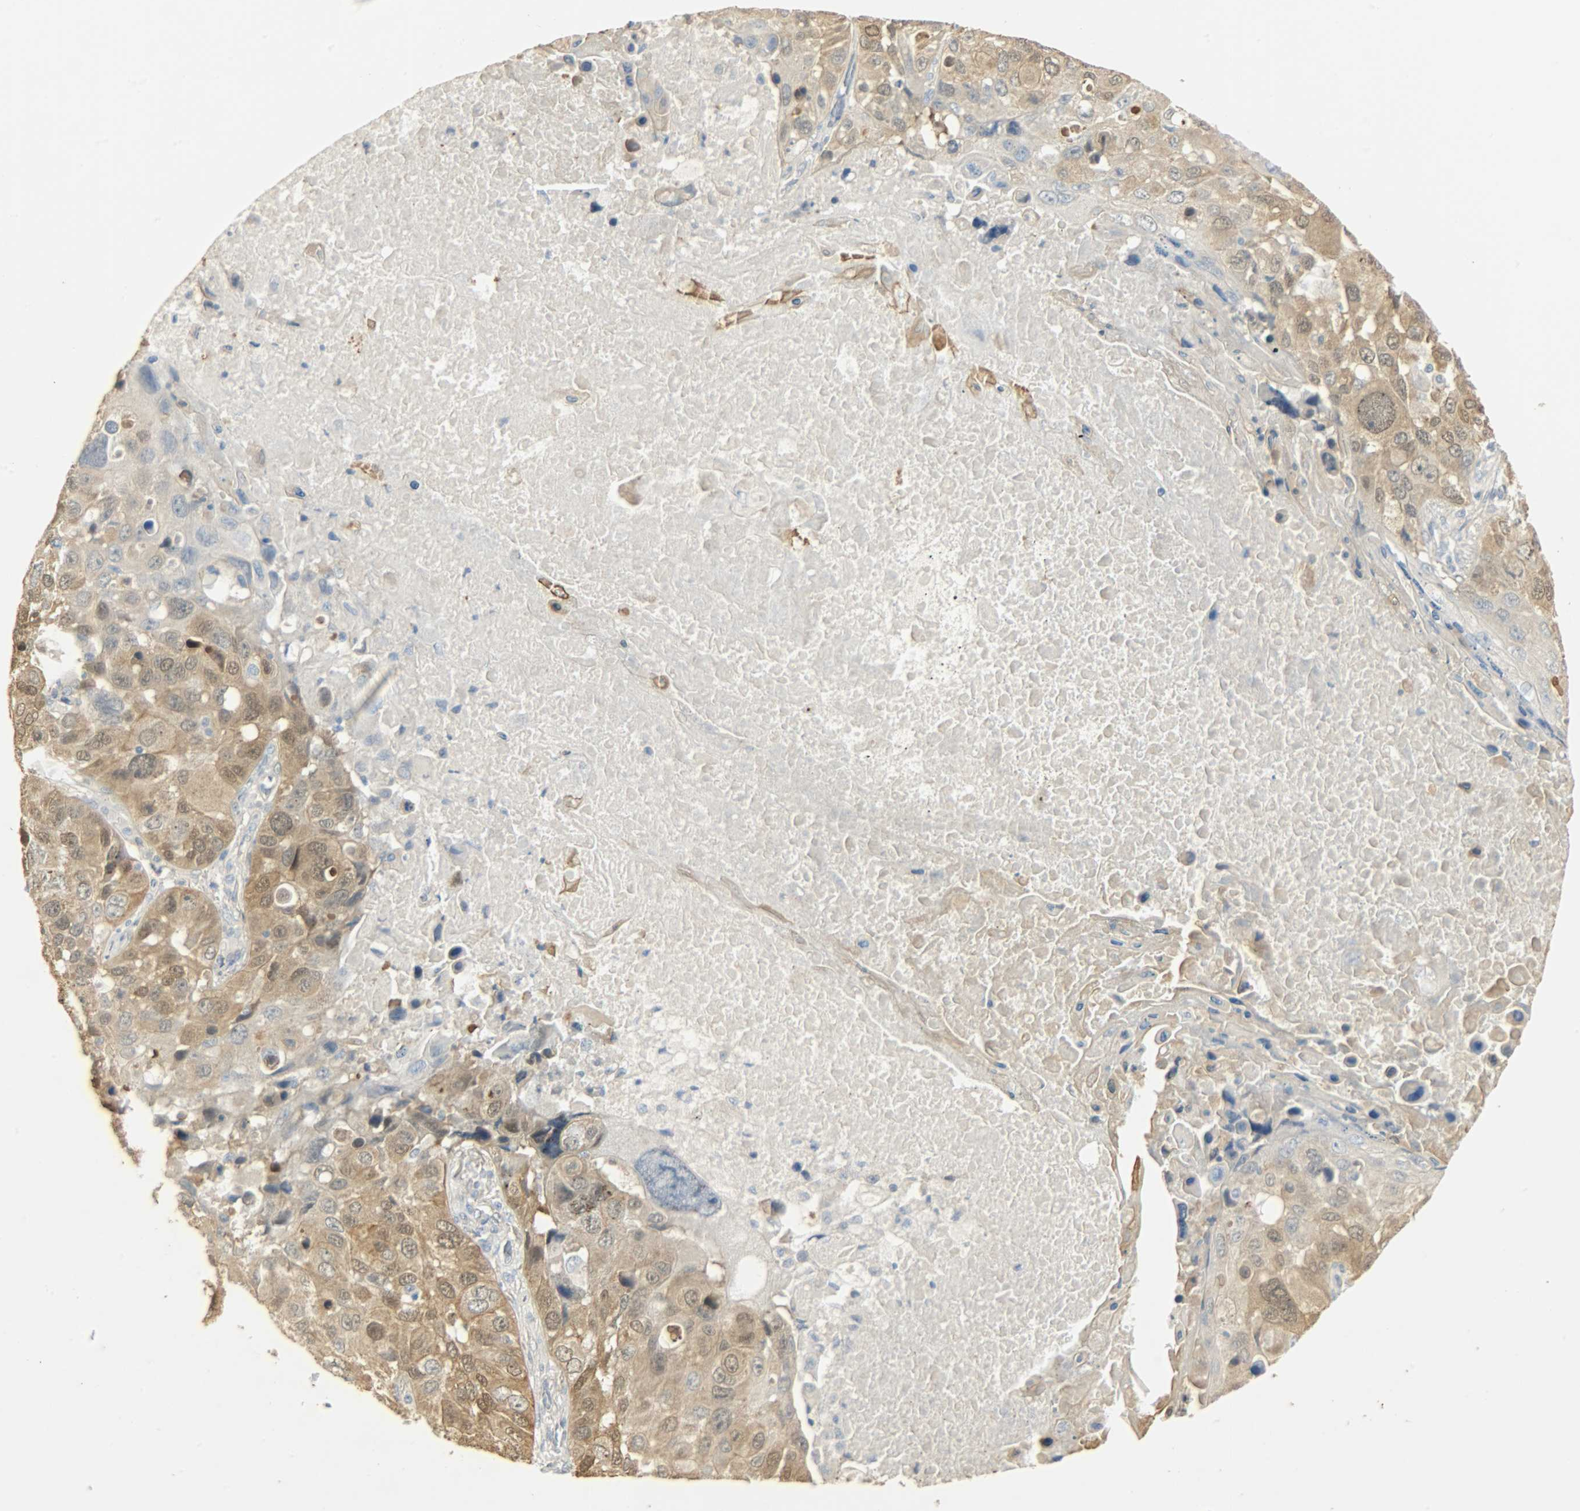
{"staining": {"intensity": "moderate", "quantity": ">75%", "location": "cytoplasmic/membranous,nuclear"}, "tissue": "lung cancer", "cell_type": "Tumor cells", "image_type": "cancer", "snomed": [{"axis": "morphology", "description": "Squamous cell carcinoma, NOS"}, {"axis": "topography", "description": "Lung"}], "caption": "Human squamous cell carcinoma (lung) stained with a brown dye reveals moderate cytoplasmic/membranous and nuclear positive expression in approximately >75% of tumor cells.", "gene": "USP13", "patient": {"sex": "male", "age": 57}}